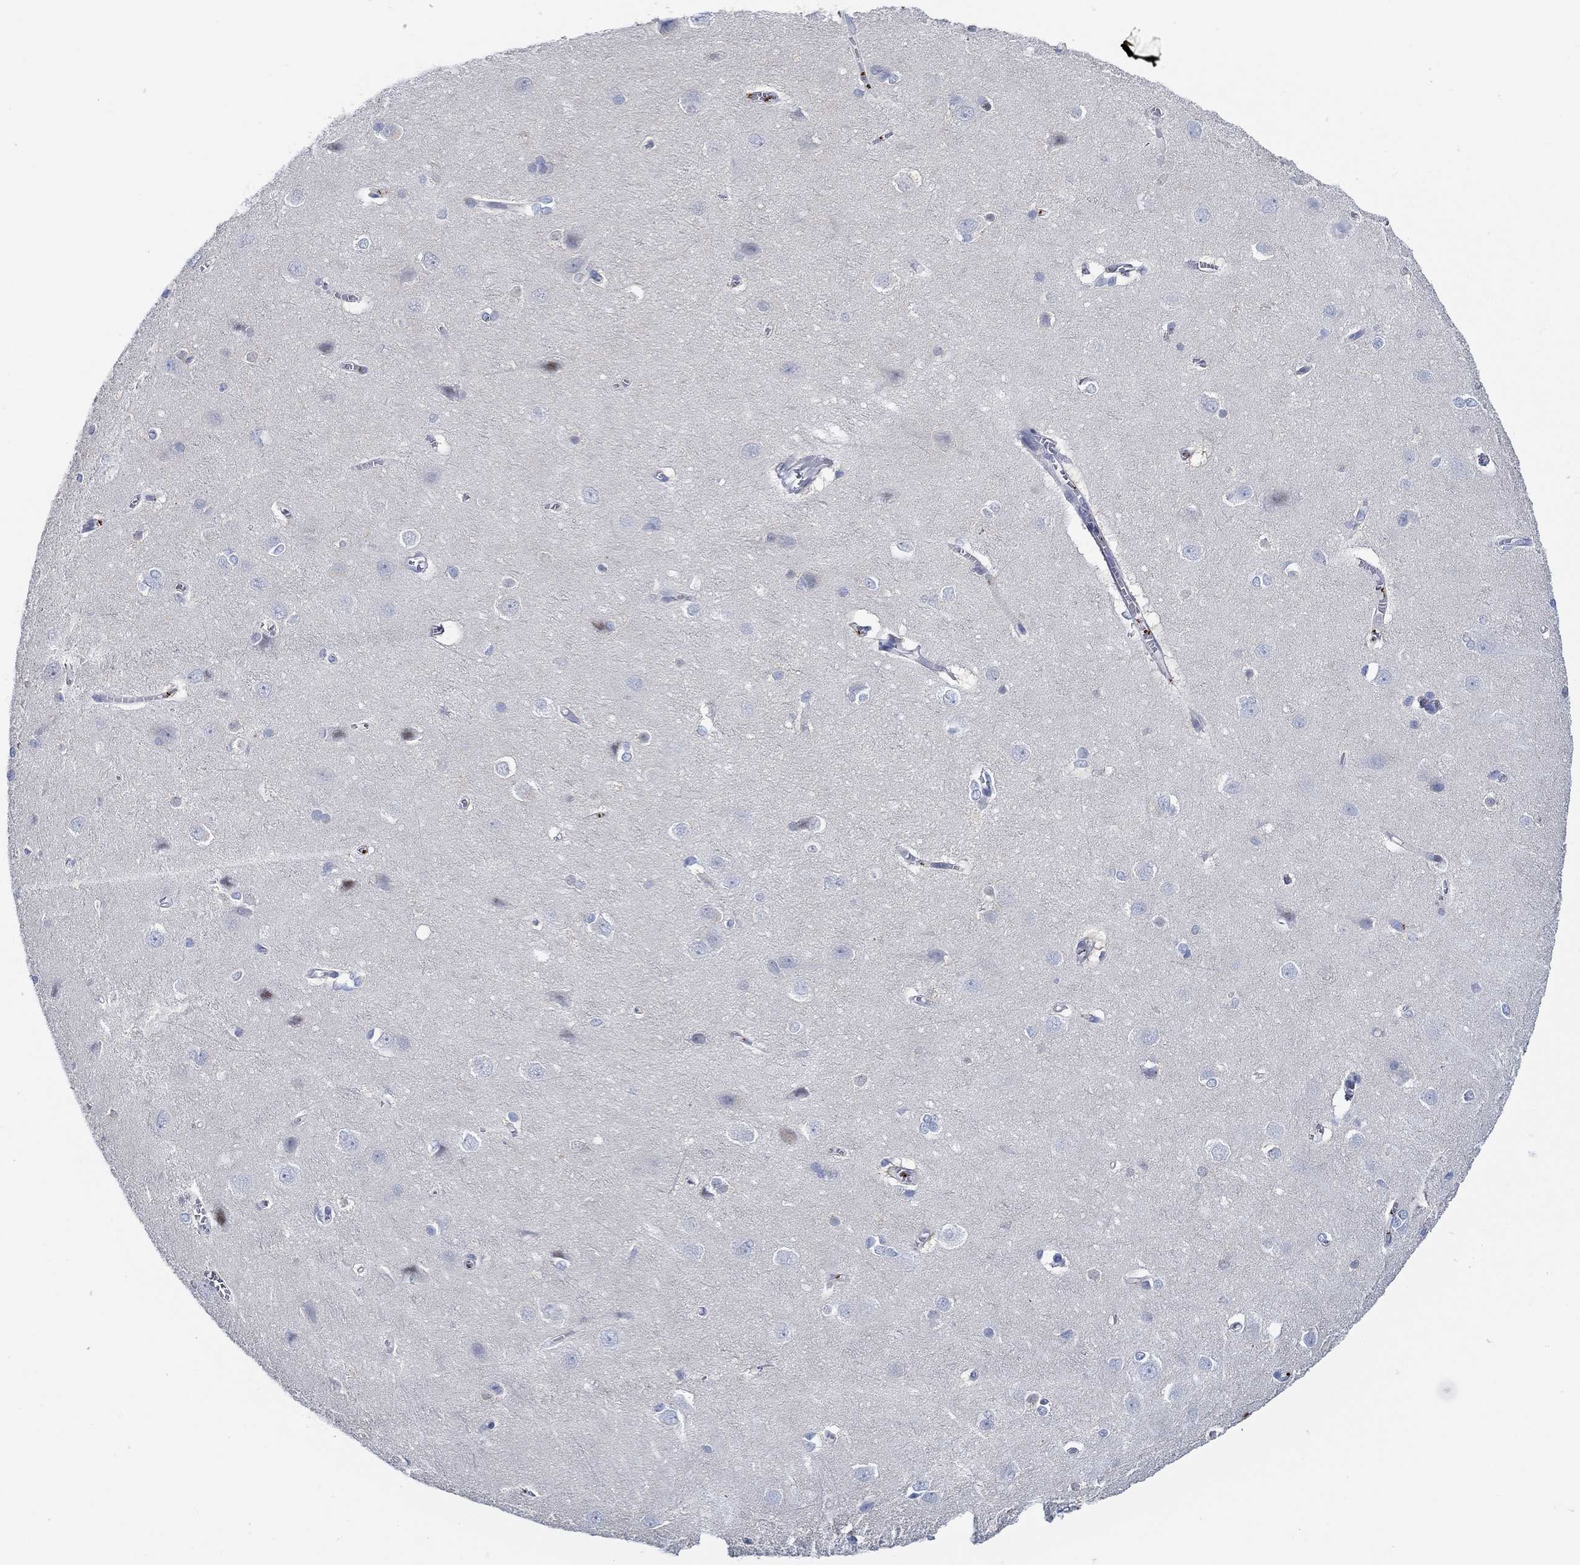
{"staining": {"intensity": "negative", "quantity": "none", "location": "none"}, "tissue": "cerebral cortex", "cell_type": "Endothelial cells", "image_type": "normal", "snomed": [{"axis": "morphology", "description": "Normal tissue, NOS"}, {"axis": "topography", "description": "Cerebral cortex"}], "caption": "Endothelial cells show no significant staining in normal cerebral cortex. The staining was performed using DAB to visualize the protein expression in brown, while the nuclei were stained in blue with hematoxylin (Magnification: 20x).", "gene": "SLC27A3", "patient": {"sex": "male", "age": 37}}